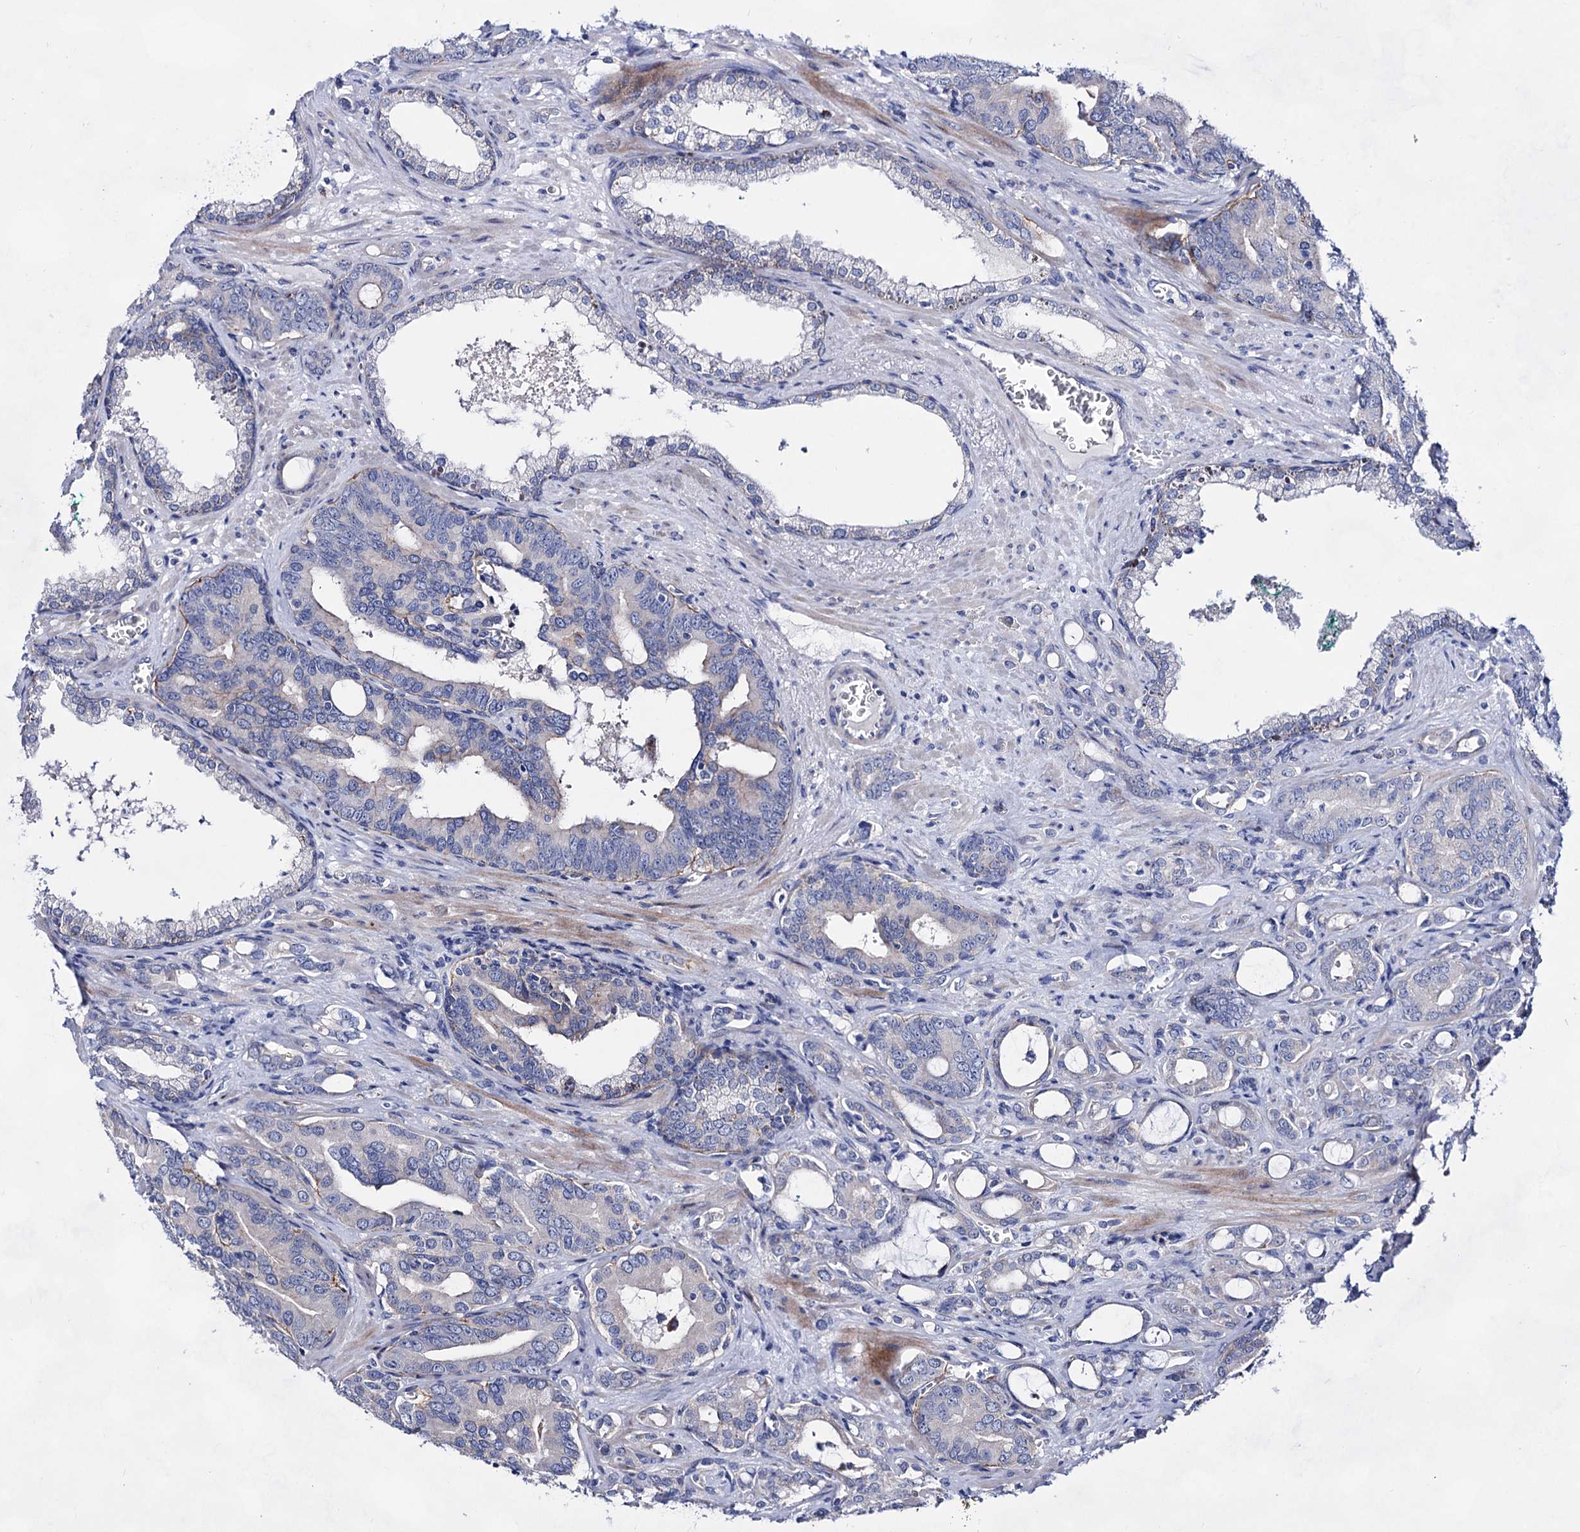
{"staining": {"intensity": "negative", "quantity": "none", "location": "none"}, "tissue": "prostate cancer", "cell_type": "Tumor cells", "image_type": "cancer", "snomed": [{"axis": "morphology", "description": "Adenocarcinoma, High grade"}, {"axis": "topography", "description": "Prostate"}], "caption": "The micrograph demonstrates no significant expression in tumor cells of prostate cancer.", "gene": "PLIN1", "patient": {"sex": "male", "age": 72}}